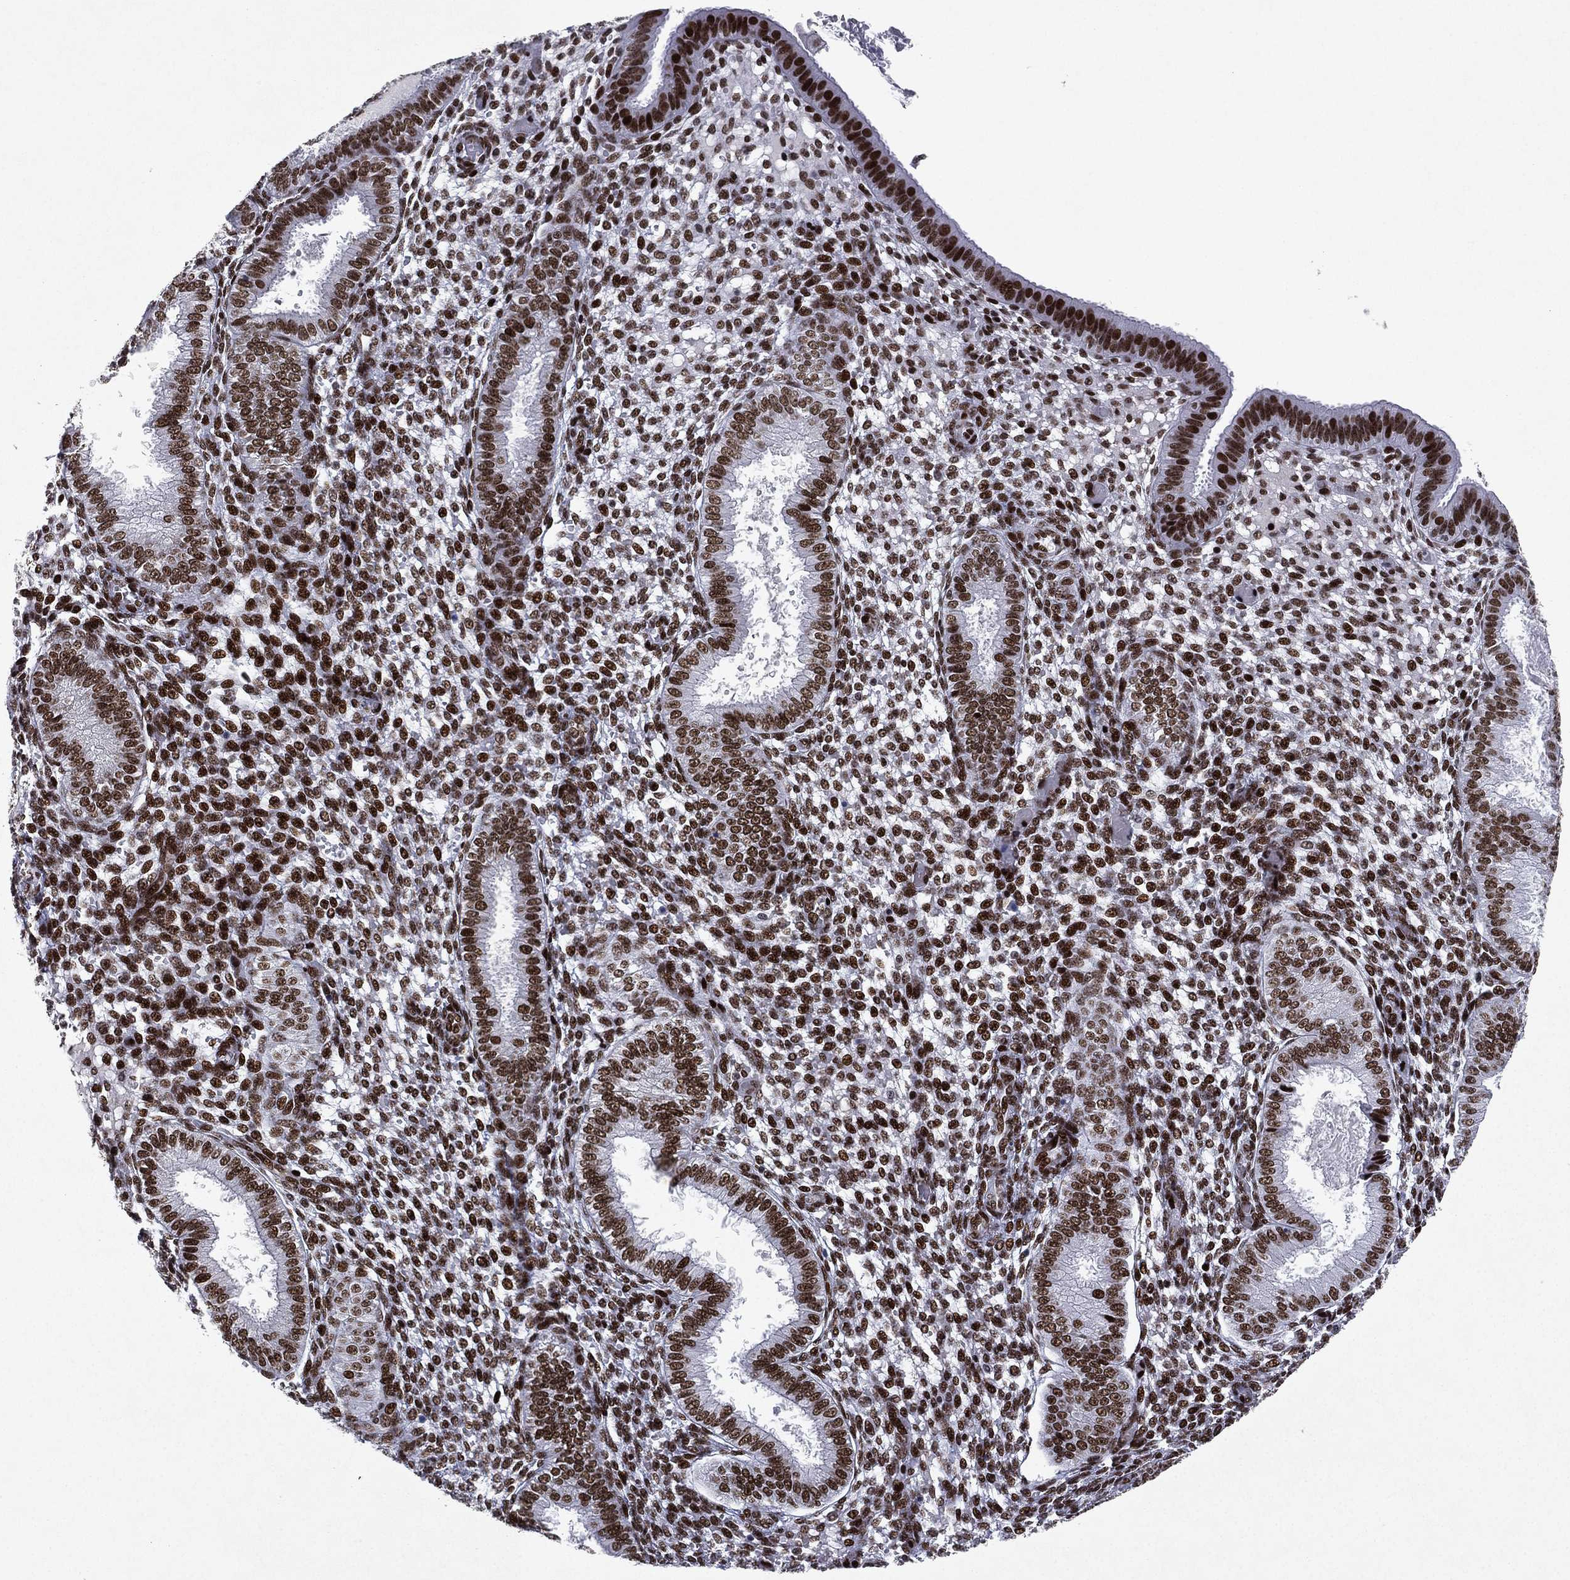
{"staining": {"intensity": "strong", "quantity": ">75%", "location": "nuclear"}, "tissue": "endometrium", "cell_type": "Cells in endometrial stroma", "image_type": "normal", "snomed": [{"axis": "morphology", "description": "Normal tissue, NOS"}, {"axis": "topography", "description": "Endometrium"}], "caption": "Immunohistochemical staining of unremarkable endometrium exhibits strong nuclear protein staining in approximately >75% of cells in endometrial stroma. The staining was performed using DAB (3,3'-diaminobenzidine) to visualize the protein expression in brown, while the nuclei were stained in blue with hematoxylin (Magnification: 20x).", "gene": "RTF1", "patient": {"sex": "female", "age": 43}}